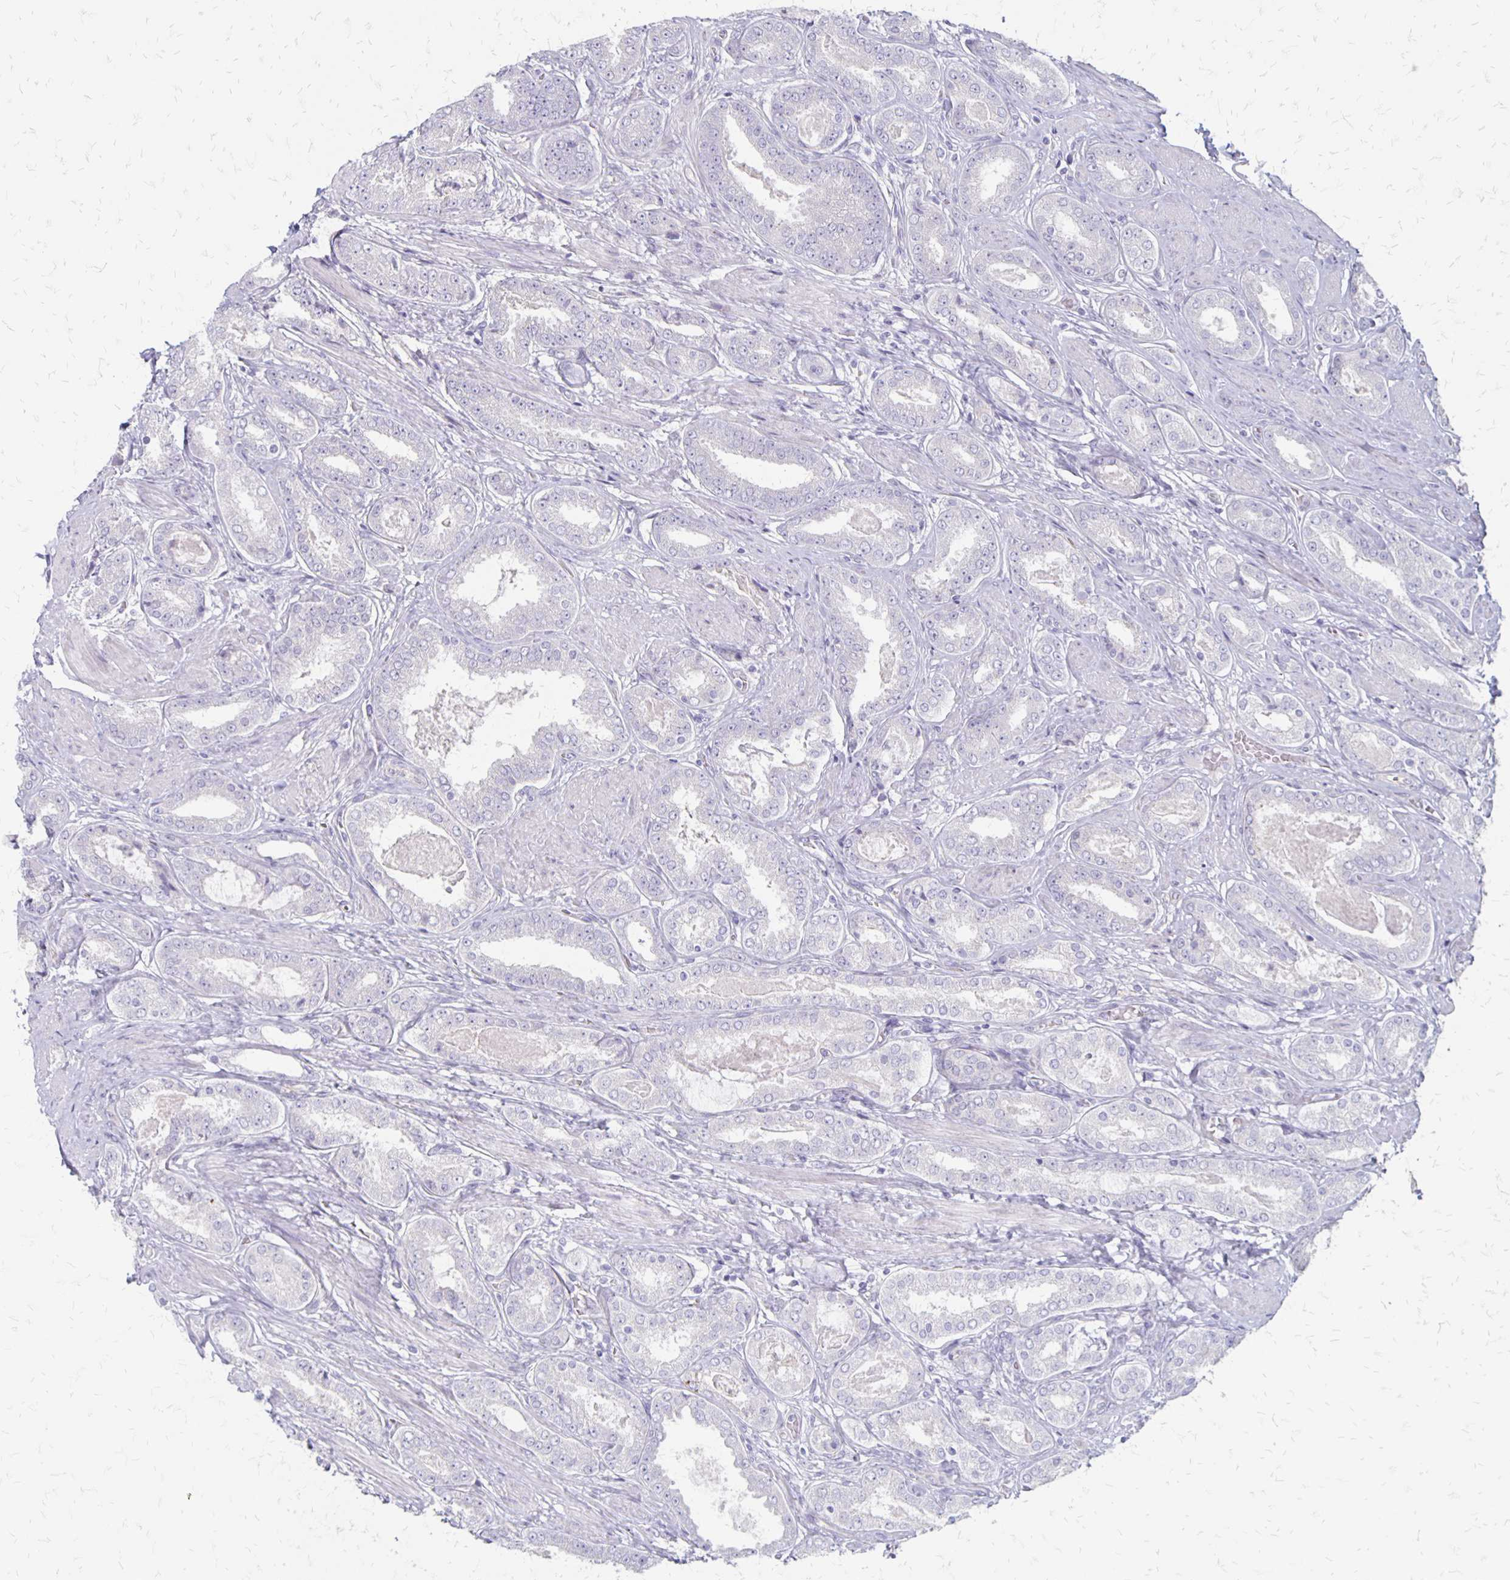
{"staining": {"intensity": "negative", "quantity": "none", "location": "none"}, "tissue": "prostate cancer", "cell_type": "Tumor cells", "image_type": "cancer", "snomed": [{"axis": "morphology", "description": "Adenocarcinoma, High grade"}, {"axis": "topography", "description": "Prostate"}], "caption": "Photomicrograph shows no significant protein staining in tumor cells of prostate cancer (high-grade adenocarcinoma).", "gene": "HOMER1", "patient": {"sex": "male", "age": 63}}